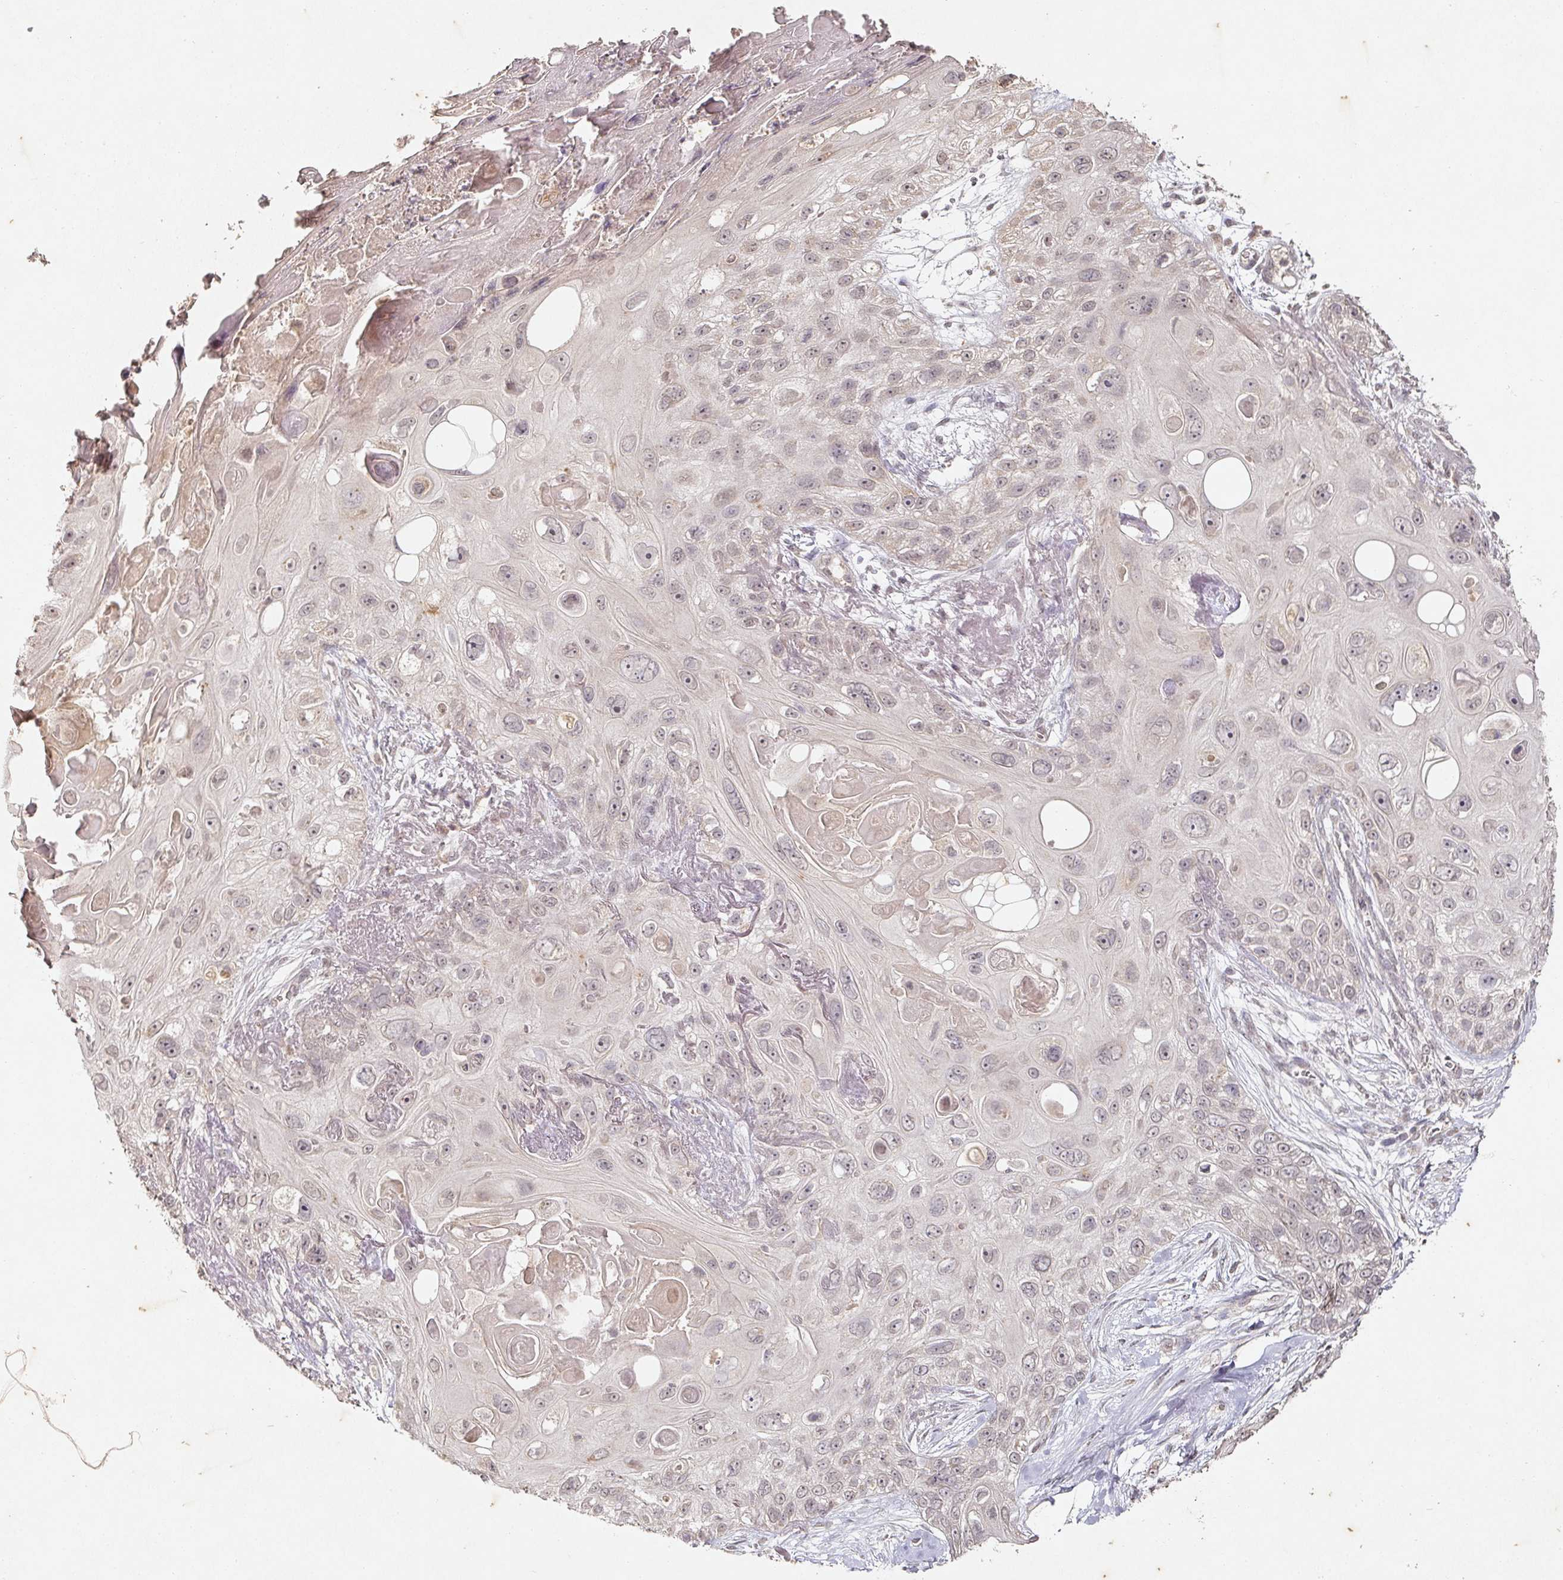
{"staining": {"intensity": "weak", "quantity": "25%-75%", "location": "nuclear"}, "tissue": "skin cancer", "cell_type": "Tumor cells", "image_type": "cancer", "snomed": [{"axis": "morphology", "description": "Normal tissue, NOS"}, {"axis": "morphology", "description": "Squamous cell carcinoma, NOS"}, {"axis": "topography", "description": "Skin"}], "caption": "The photomicrograph reveals staining of skin cancer, revealing weak nuclear protein staining (brown color) within tumor cells.", "gene": "CAPN5", "patient": {"sex": "male", "age": 72}}